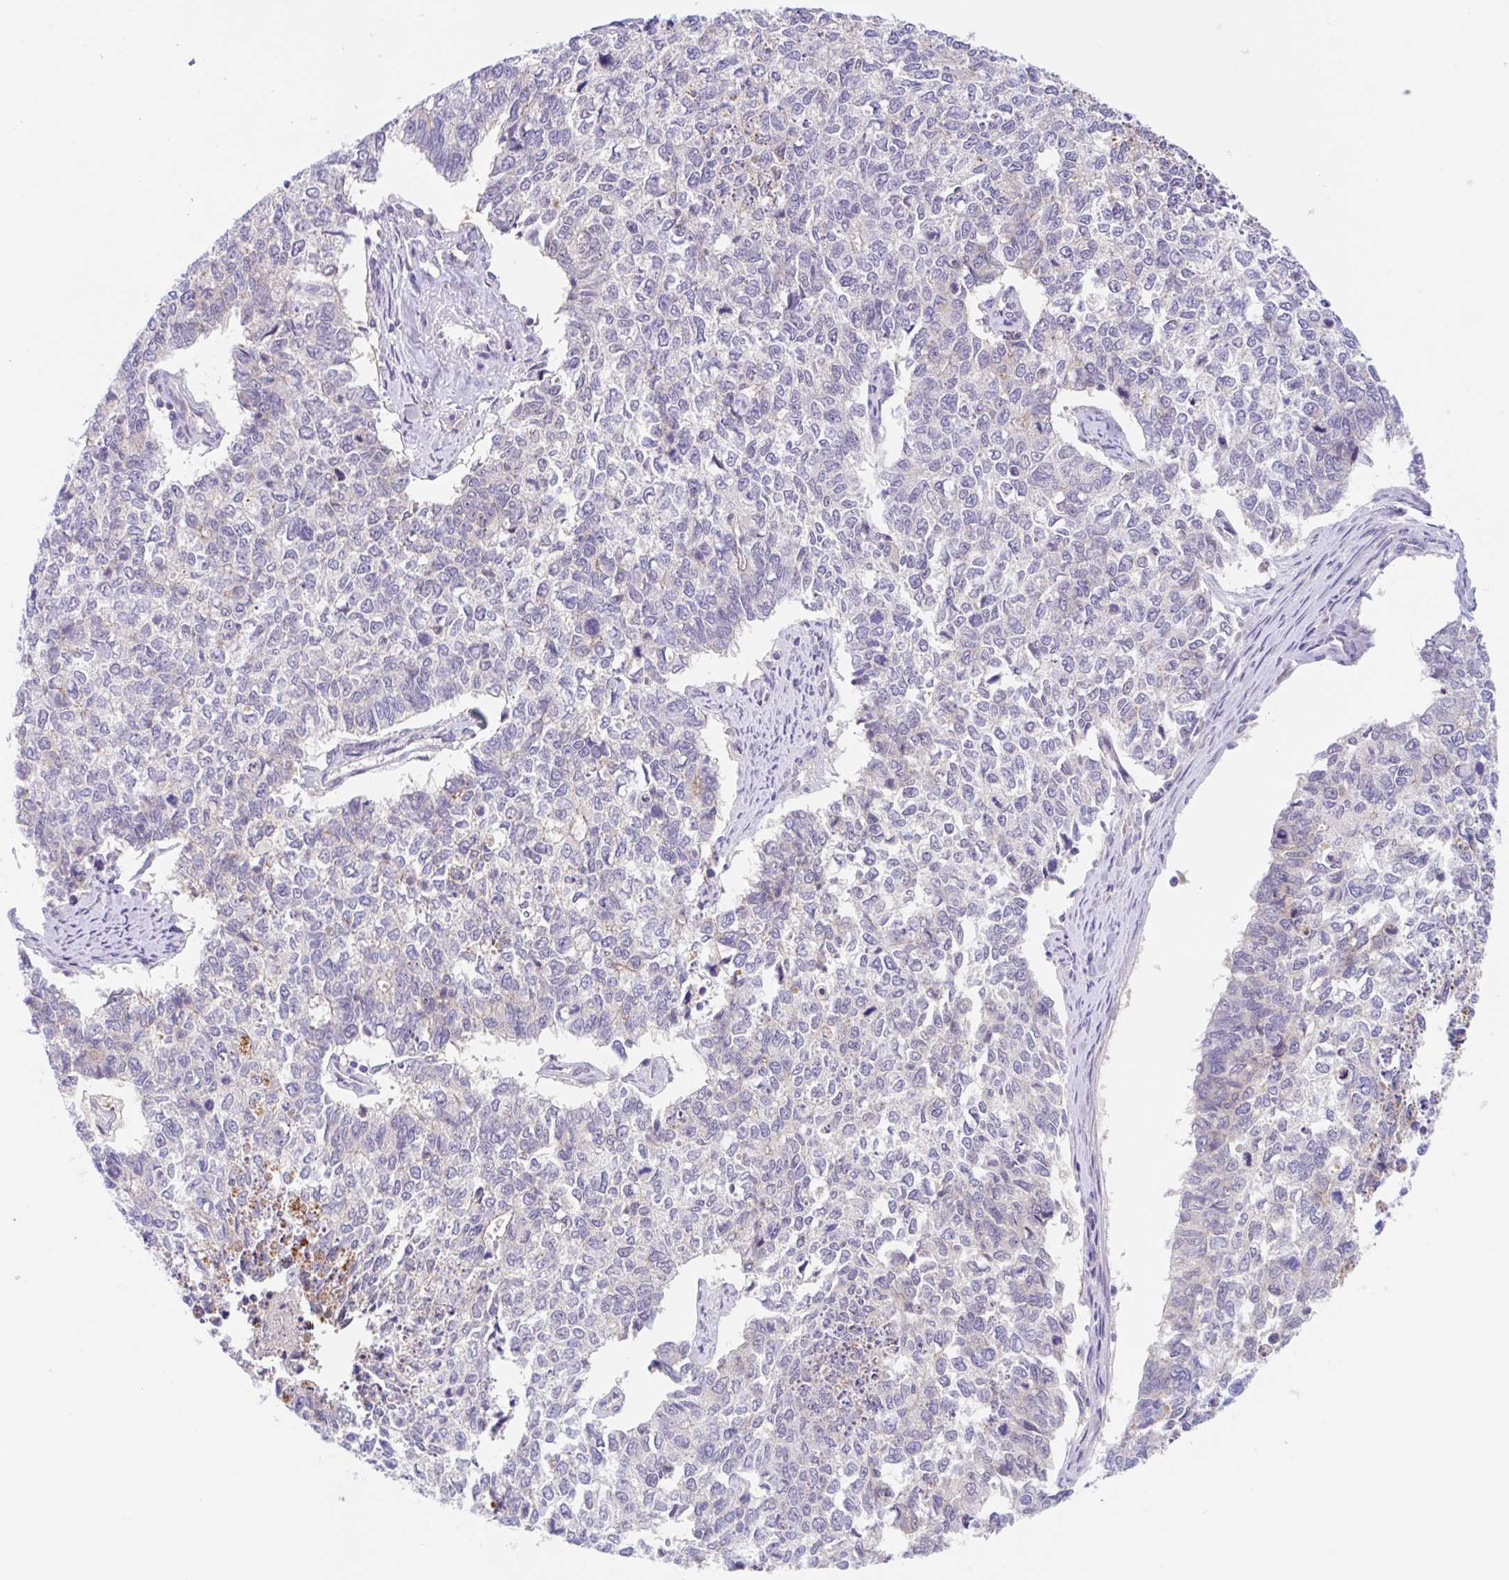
{"staining": {"intensity": "negative", "quantity": "none", "location": "none"}, "tissue": "cervical cancer", "cell_type": "Tumor cells", "image_type": "cancer", "snomed": [{"axis": "morphology", "description": "Adenocarcinoma, NOS"}, {"axis": "topography", "description": "Cervix"}], "caption": "The photomicrograph shows no significant expression in tumor cells of cervical cancer (adenocarcinoma).", "gene": "TMEM86A", "patient": {"sex": "female", "age": 63}}